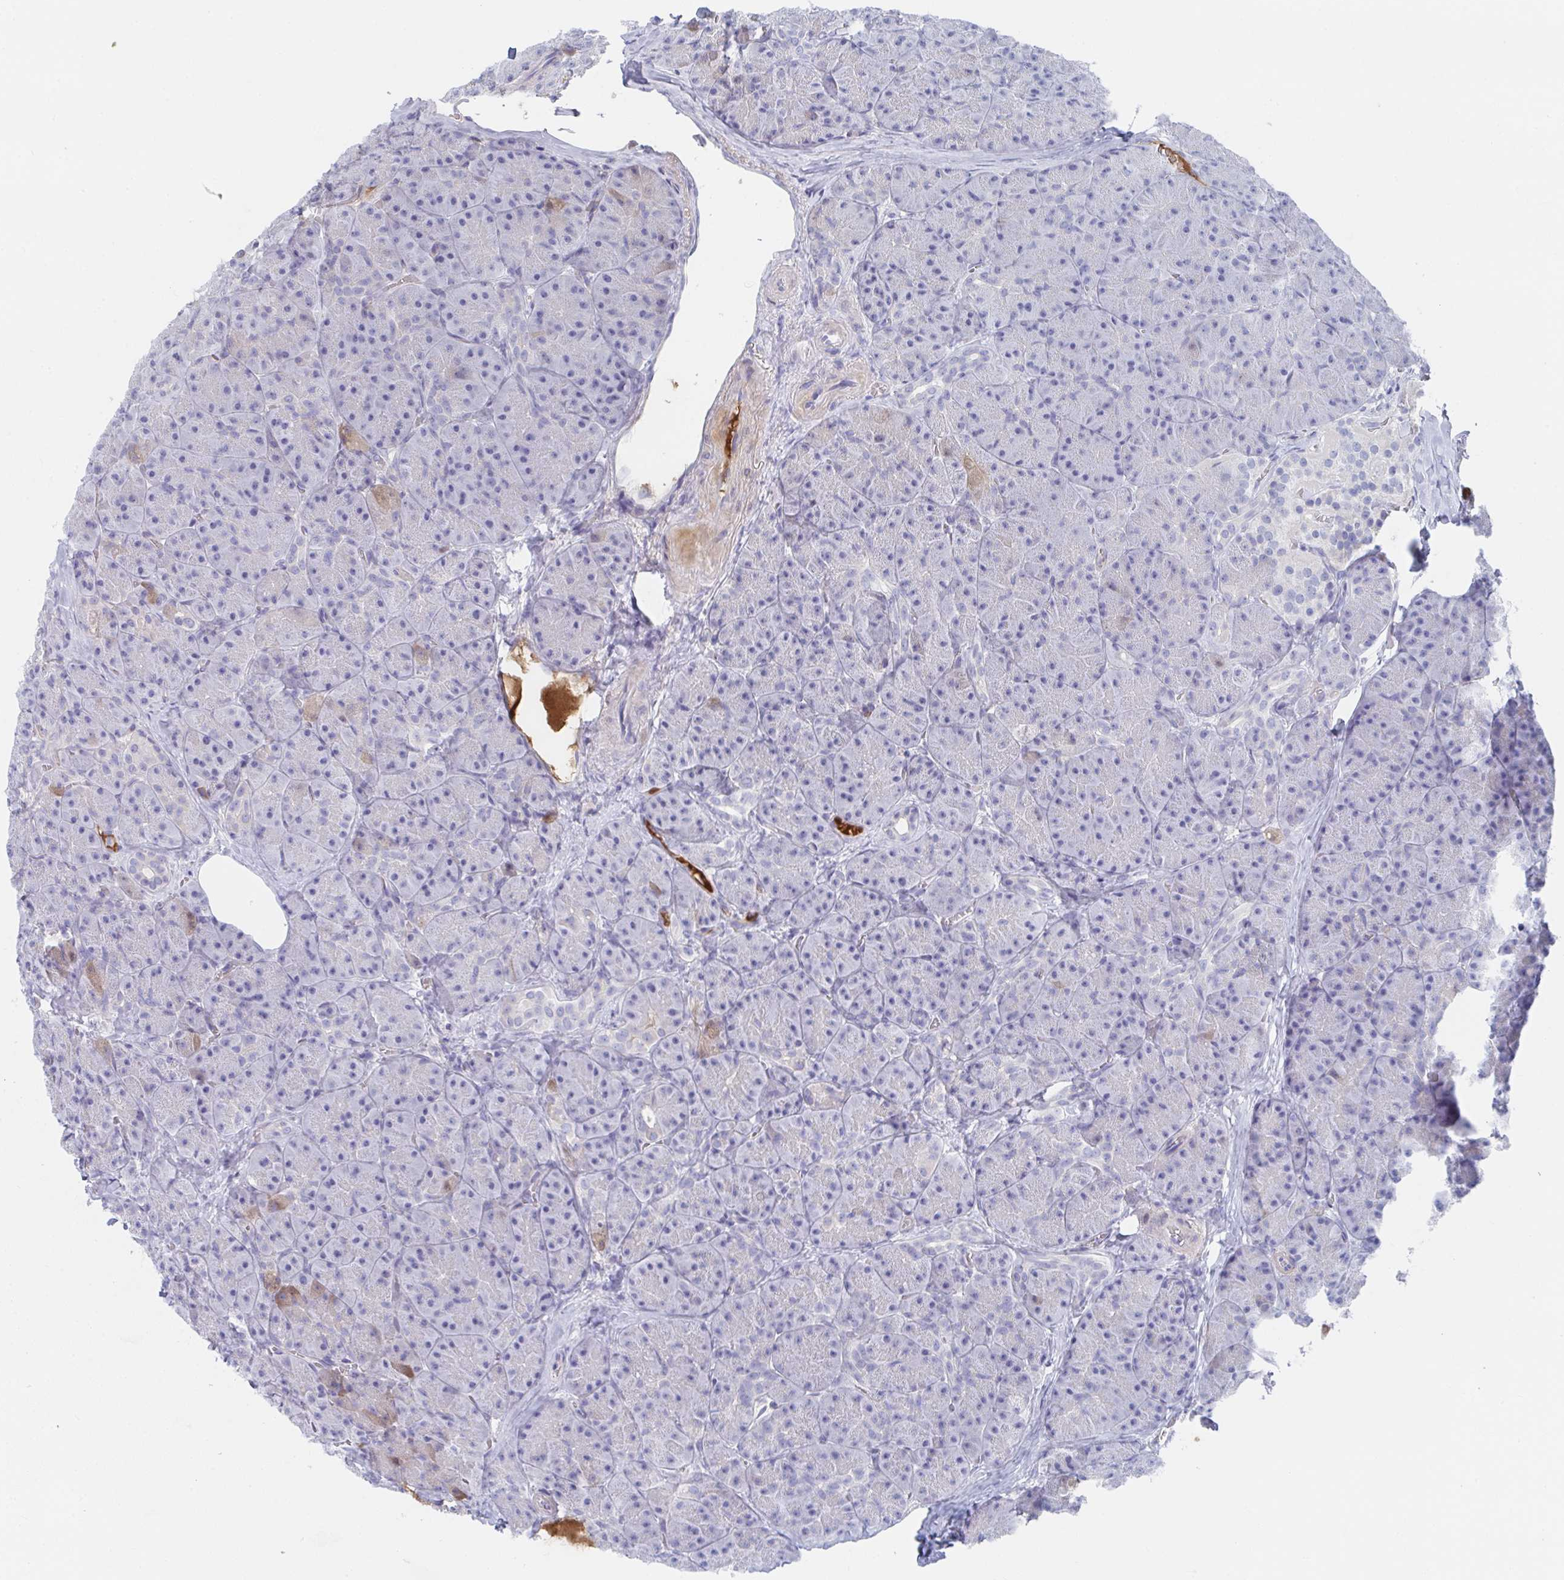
{"staining": {"intensity": "negative", "quantity": "none", "location": "none"}, "tissue": "pancreas", "cell_type": "Exocrine glandular cells", "image_type": "normal", "snomed": [{"axis": "morphology", "description": "Normal tissue, NOS"}, {"axis": "topography", "description": "Pancreas"}], "caption": "IHC of unremarkable pancreas displays no expression in exocrine glandular cells.", "gene": "TNFAIP6", "patient": {"sex": "male", "age": 57}}